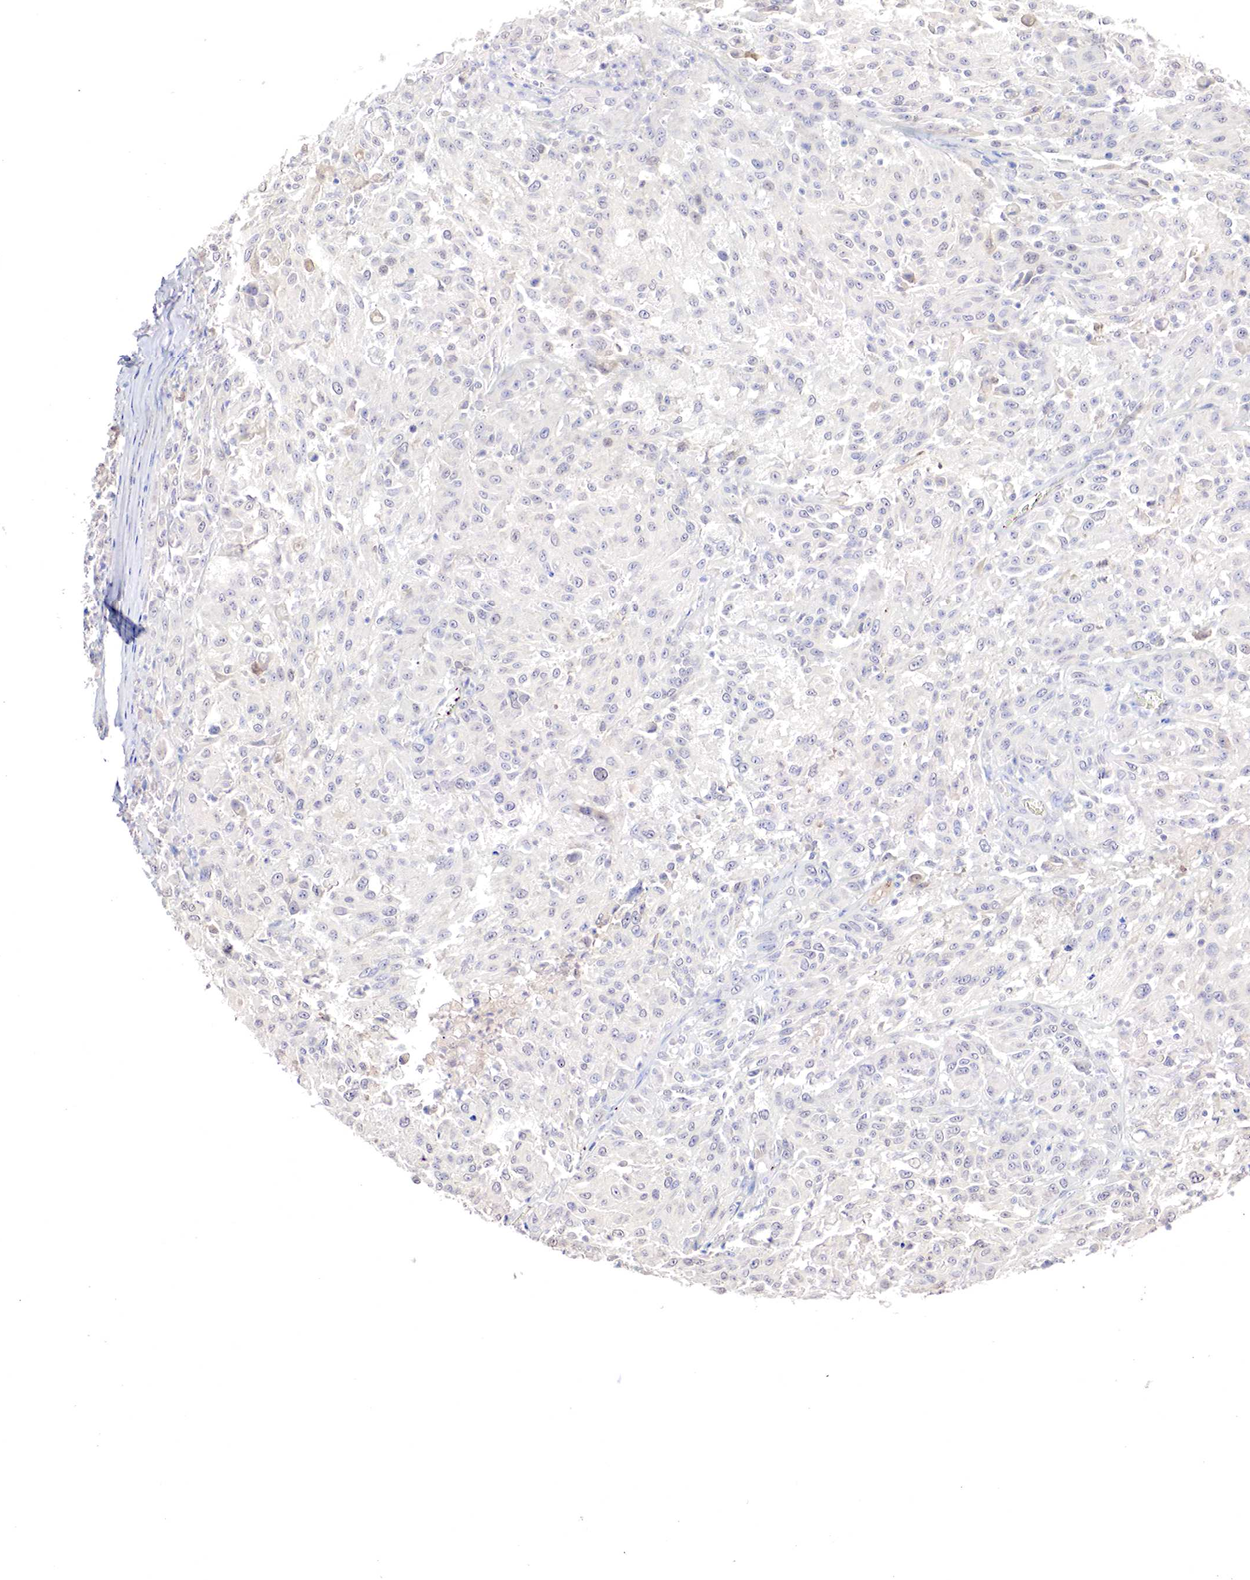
{"staining": {"intensity": "negative", "quantity": "none", "location": "none"}, "tissue": "melanoma", "cell_type": "Tumor cells", "image_type": "cancer", "snomed": [{"axis": "morphology", "description": "Malignant melanoma, NOS"}, {"axis": "topography", "description": "Skin"}], "caption": "This is a photomicrograph of immunohistochemistry (IHC) staining of melanoma, which shows no staining in tumor cells.", "gene": "GATA1", "patient": {"sex": "female", "age": 77}}